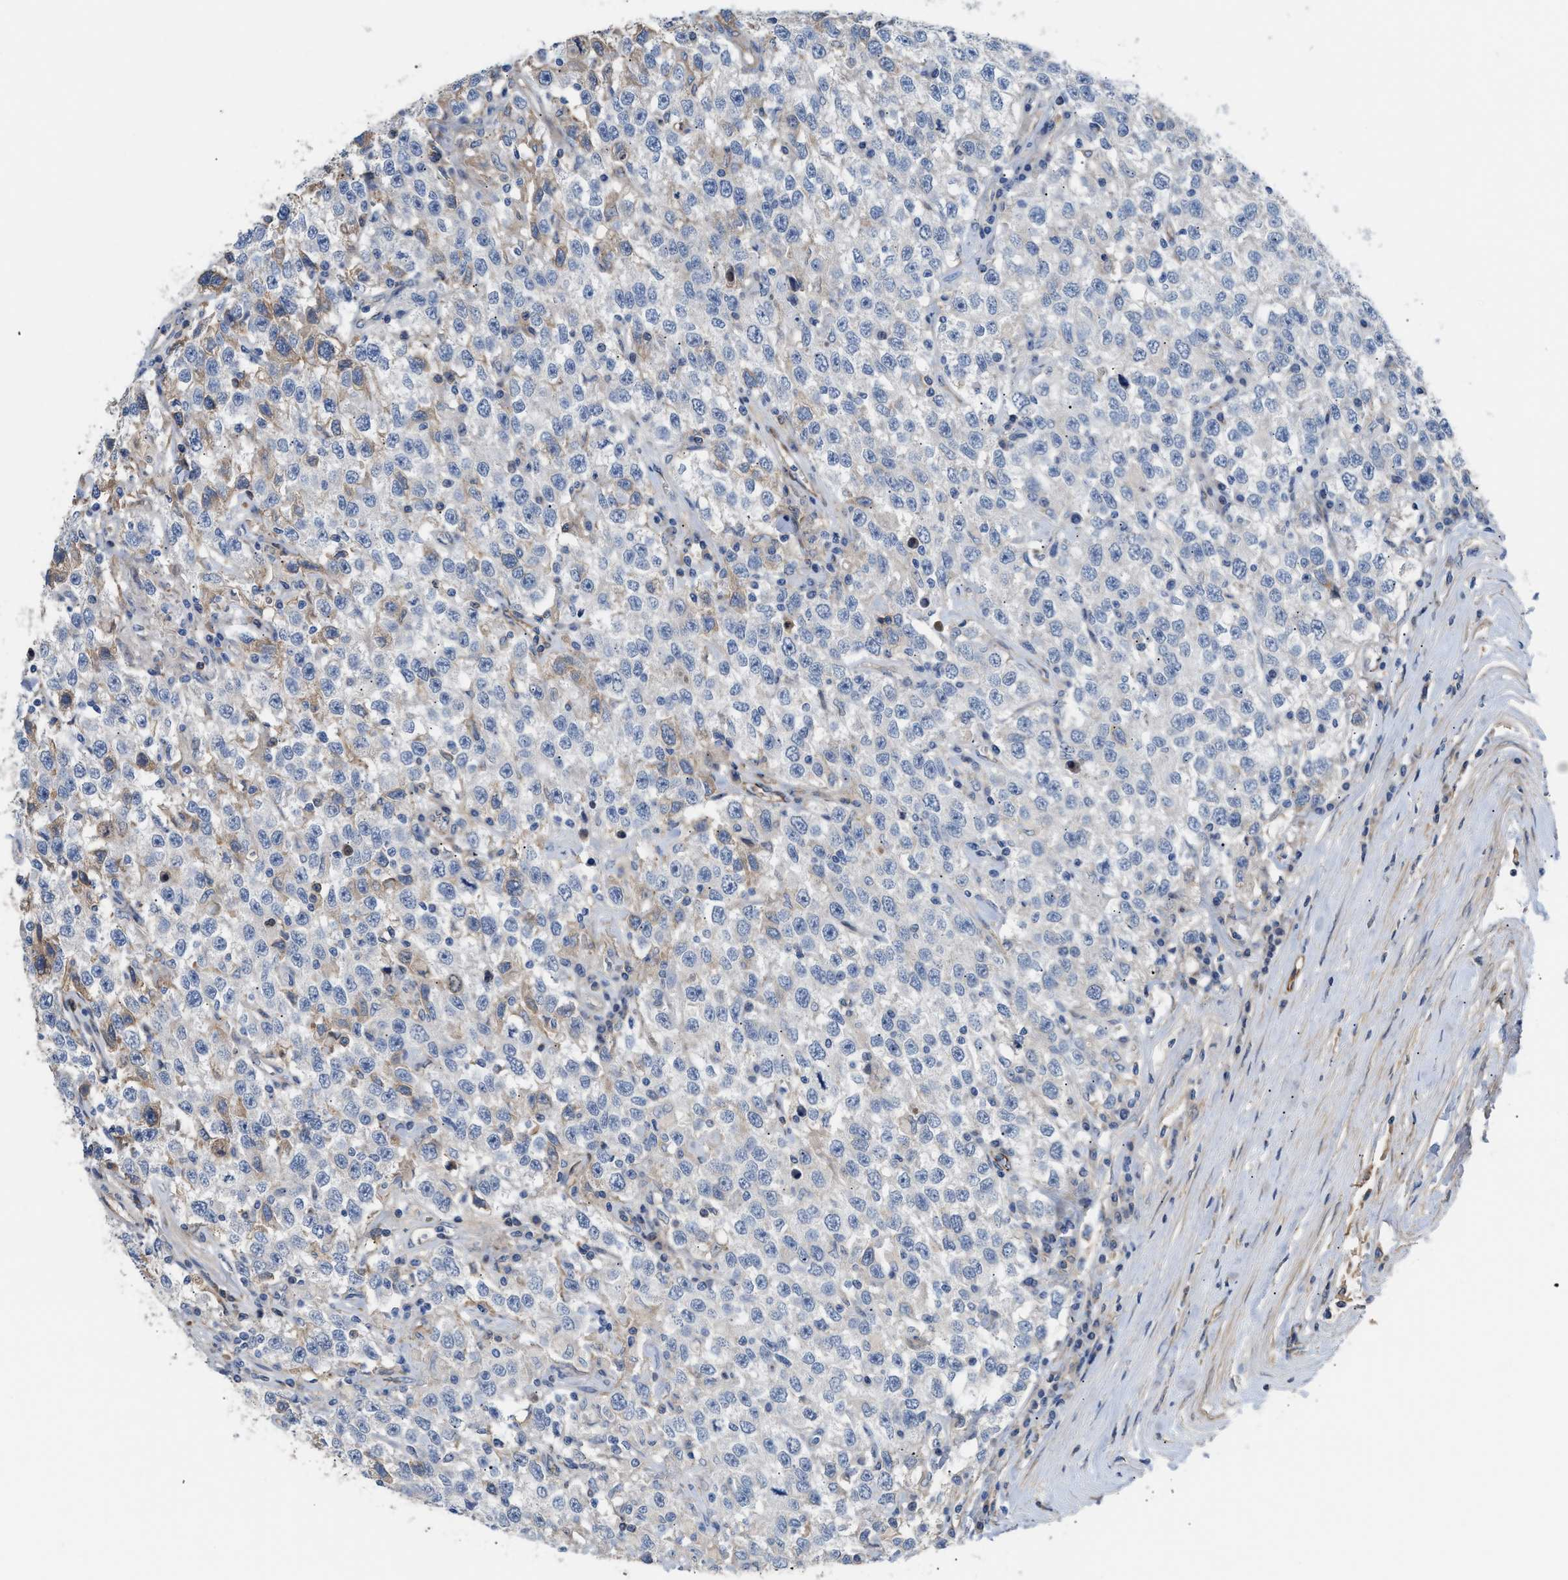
{"staining": {"intensity": "negative", "quantity": "none", "location": "none"}, "tissue": "testis cancer", "cell_type": "Tumor cells", "image_type": "cancer", "snomed": [{"axis": "morphology", "description": "Seminoma, NOS"}, {"axis": "topography", "description": "Testis"}], "caption": "Testis cancer (seminoma) was stained to show a protein in brown. There is no significant staining in tumor cells.", "gene": "TFPI", "patient": {"sex": "male", "age": 41}}